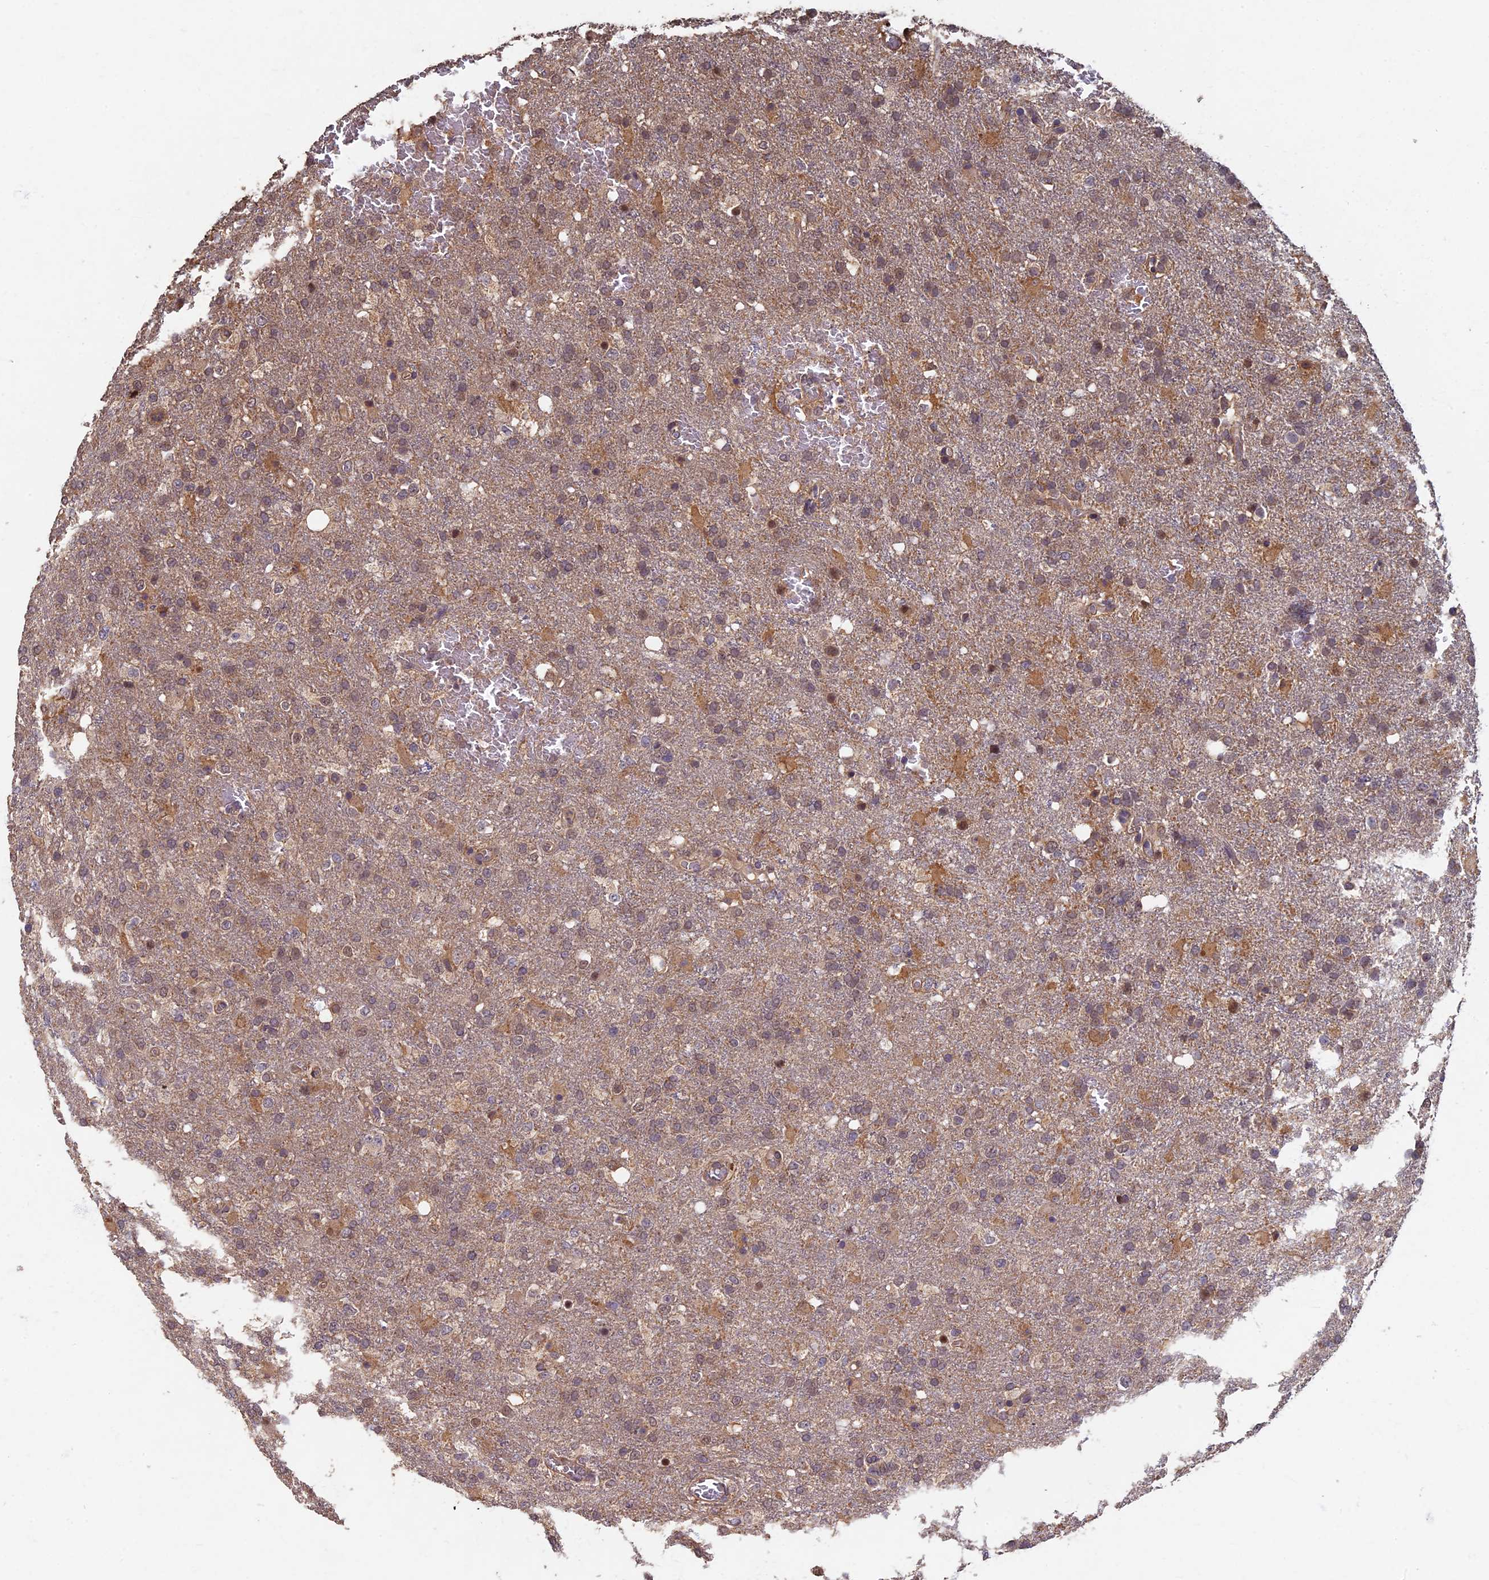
{"staining": {"intensity": "weak", "quantity": "25%-75%", "location": "cytoplasmic/membranous,nuclear"}, "tissue": "glioma", "cell_type": "Tumor cells", "image_type": "cancer", "snomed": [{"axis": "morphology", "description": "Glioma, malignant, High grade"}, {"axis": "topography", "description": "Brain"}], "caption": "Brown immunohistochemical staining in glioma reveals weak cytoplasmic/membranous and nuclear staining in about 25%-75% of tumor cells.", "gene": "RSPH3", "patient": {"sex": "female", "age": 74}}